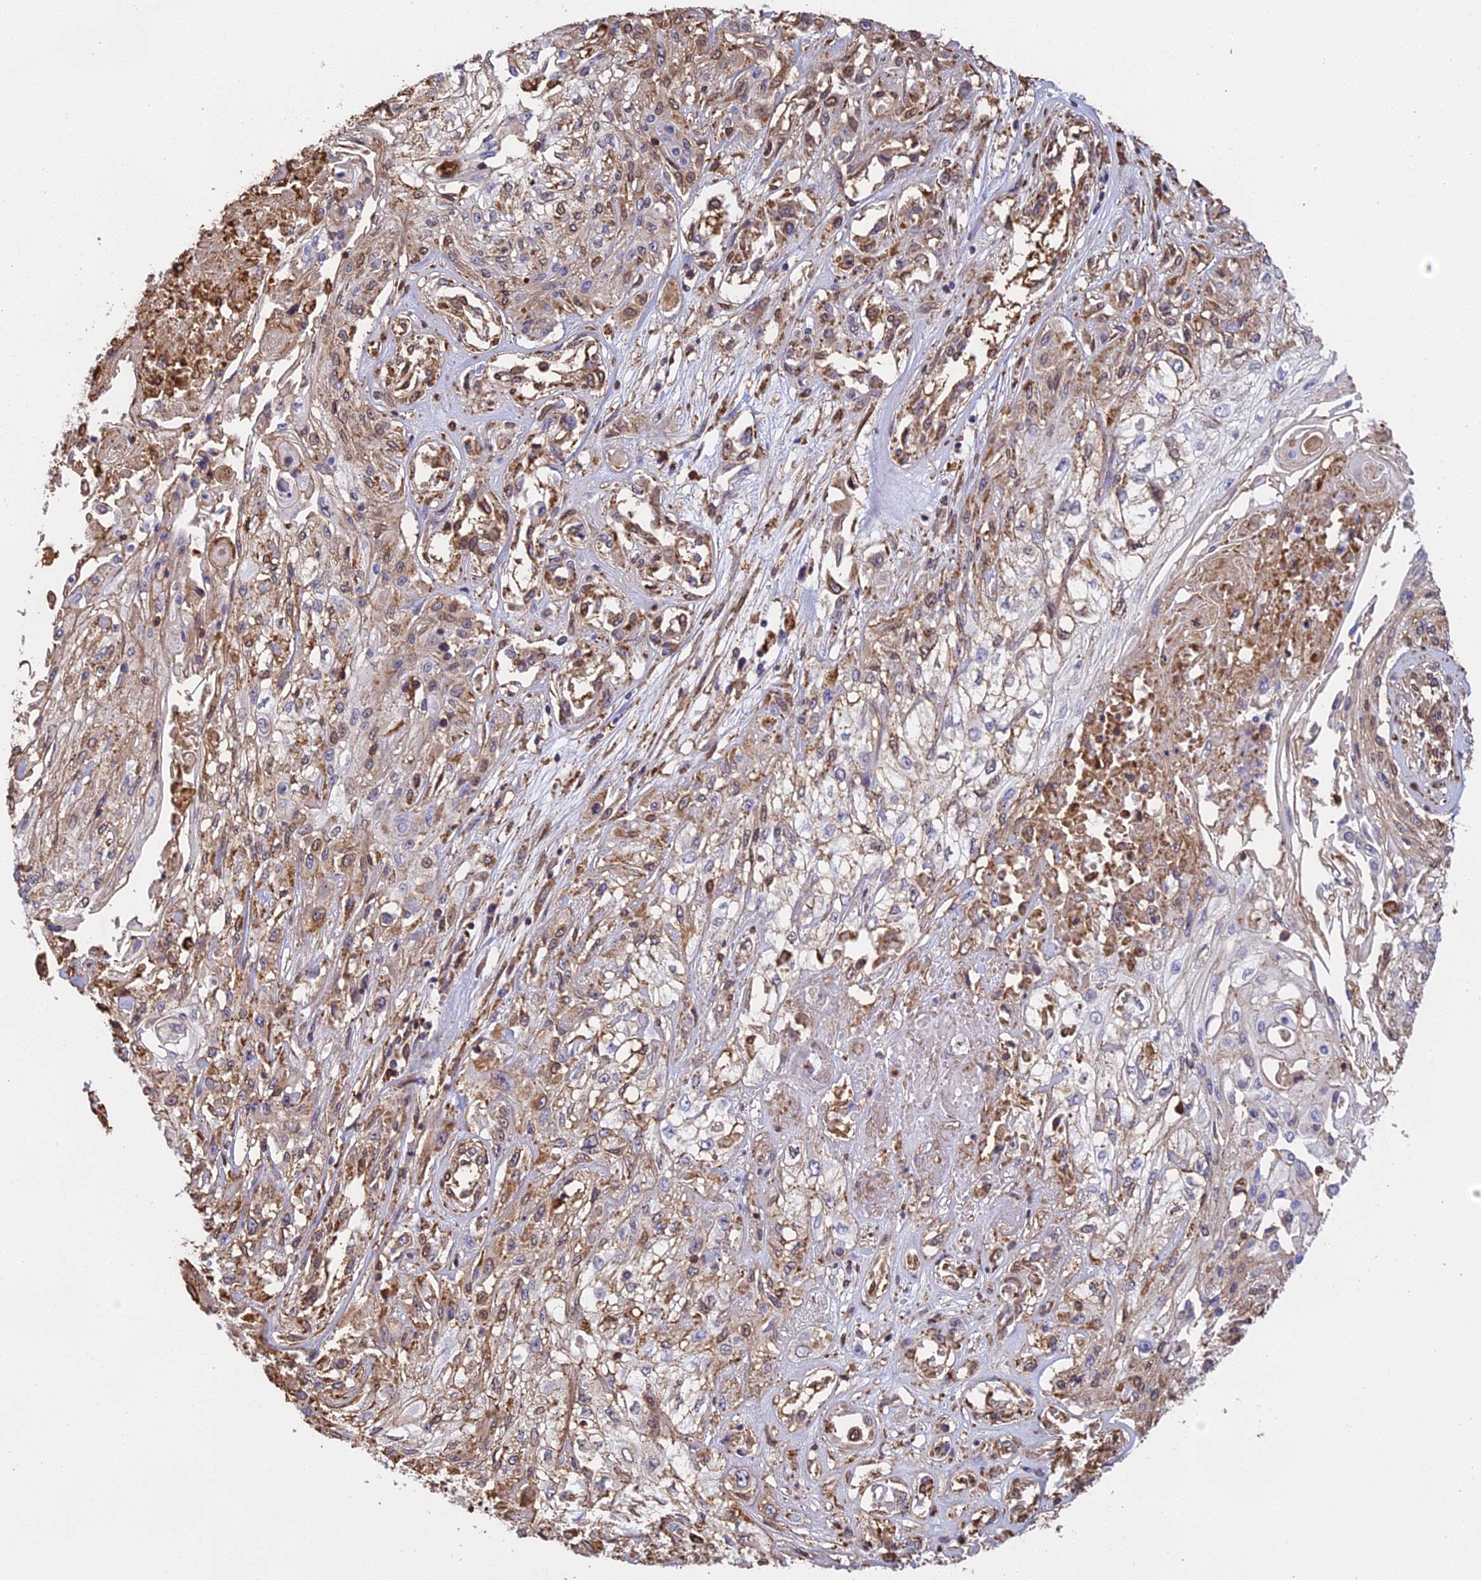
{"staining": {"intensity": "weak", "quantity": "<25%", "location": "cytoplasmic/membranous"}, "tissue": "skin cancer", "cell_type": "Tumor cells", "image_type": "cancer", "snomed": [{"axis": "morphology", "description": "Squamous cell carcinoma, NOS"}, {"axis": "morphology", "description": "Squamous cell carcinoma, metastatic, NOS"}, {"axis": "topography", "description": "Skin"}, {"axis": "topography", "description": "Lymph node"}], "caption": "Immunohistochemical staining of human squamous cell carcinoma (skin) shows no significant positivity in tumor cells.", "gene": "TMEM255B", "patient": {"sex": "male", "age": 75}}